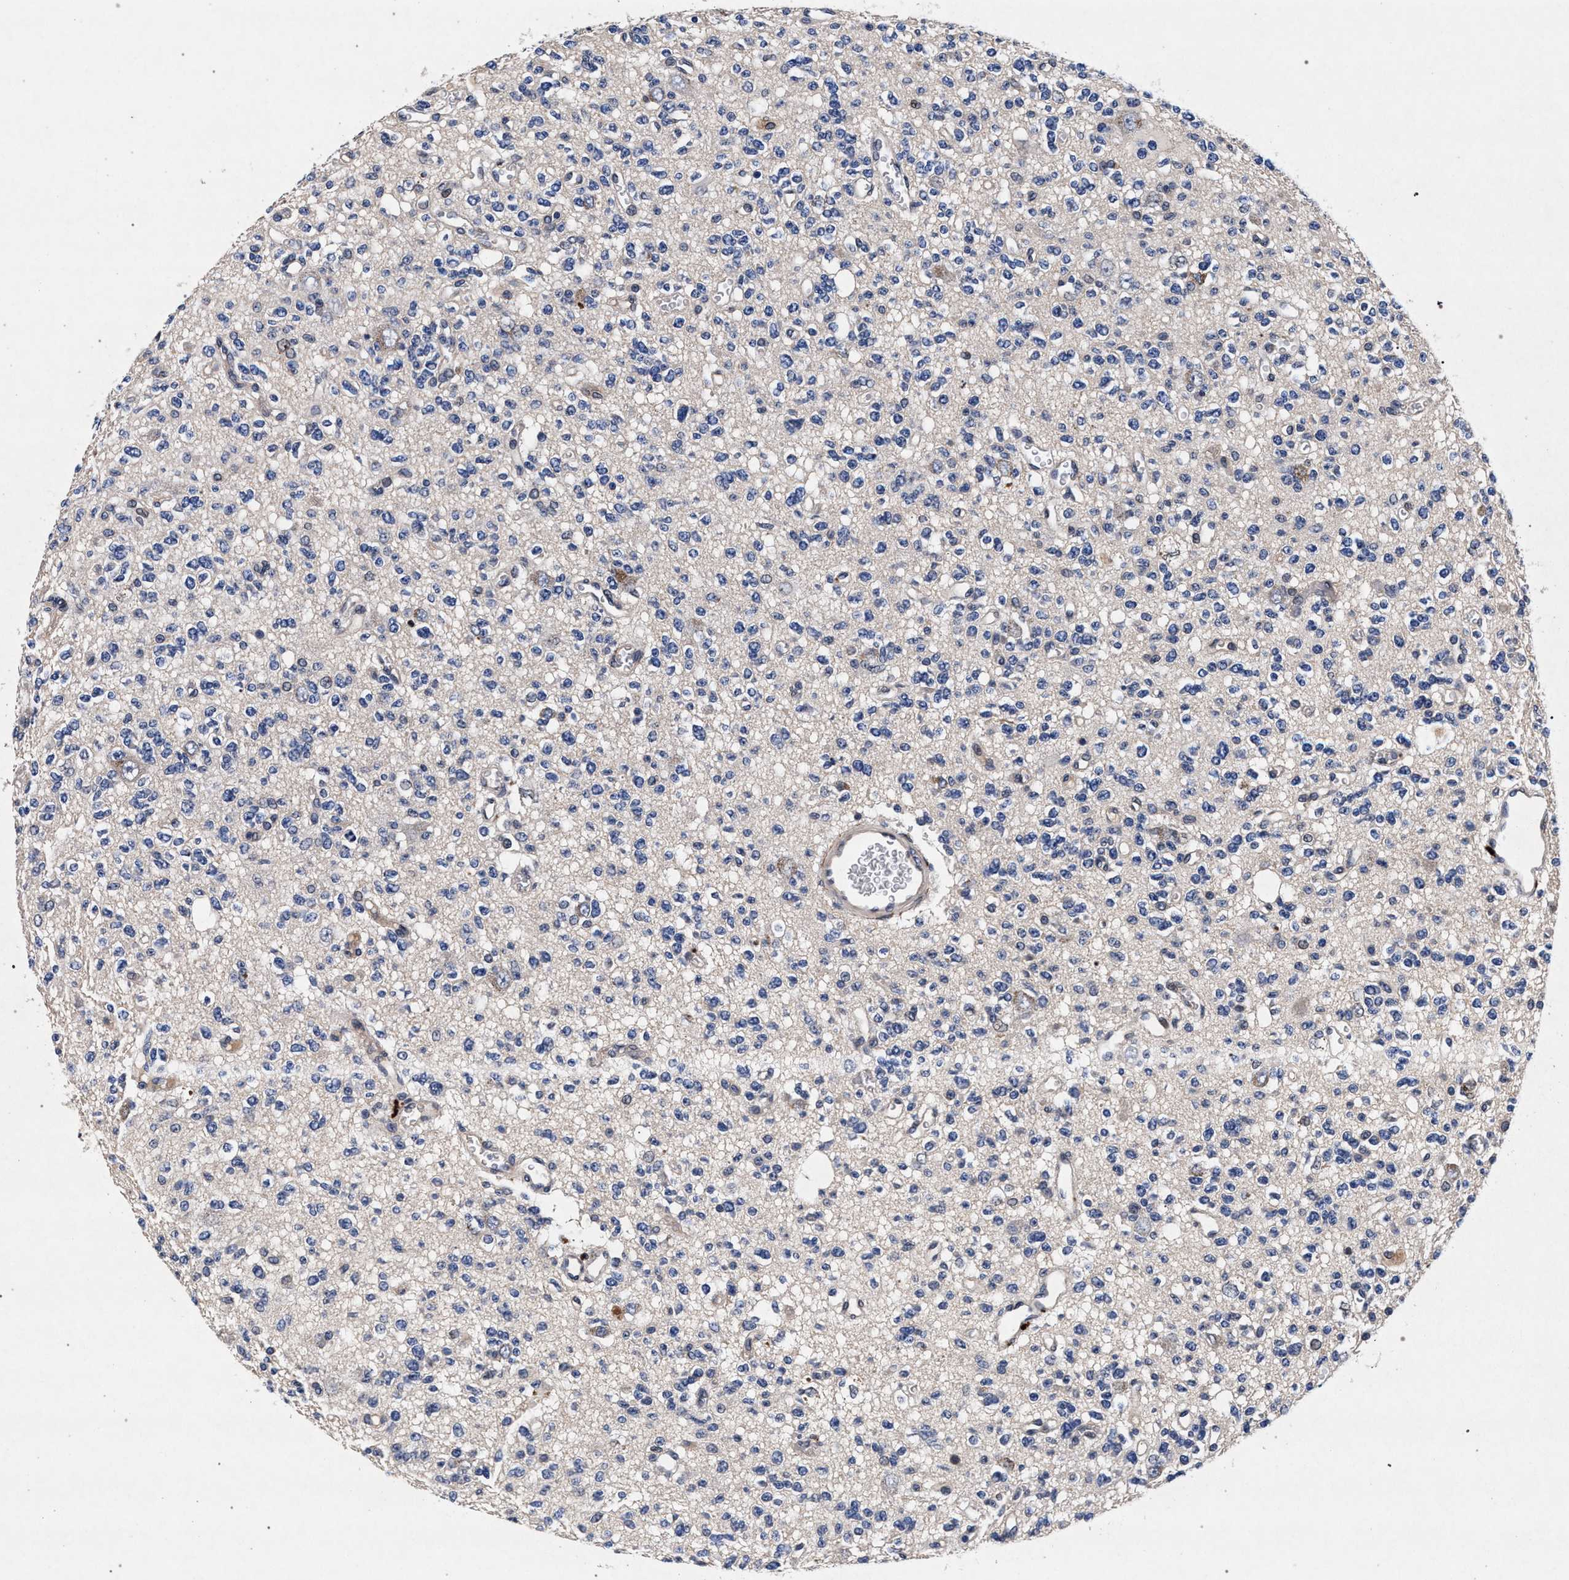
{"staining": {"intensity": "negative", "quantity": "none", "location": "none"}, "tissue": "glioma", "cell_type": "Tumor cells", "image_type": "cancer", "snomed": [{"axis": "morphology", "description": "Glioma, malignant, Low grade"}, {"axis": "topography", "description": "Brain"}], "caption": "Tumor cells show no significant protein positivity in glioma.", "gene": "NEK7", "patient": {"sex": "male", "age": 38}}